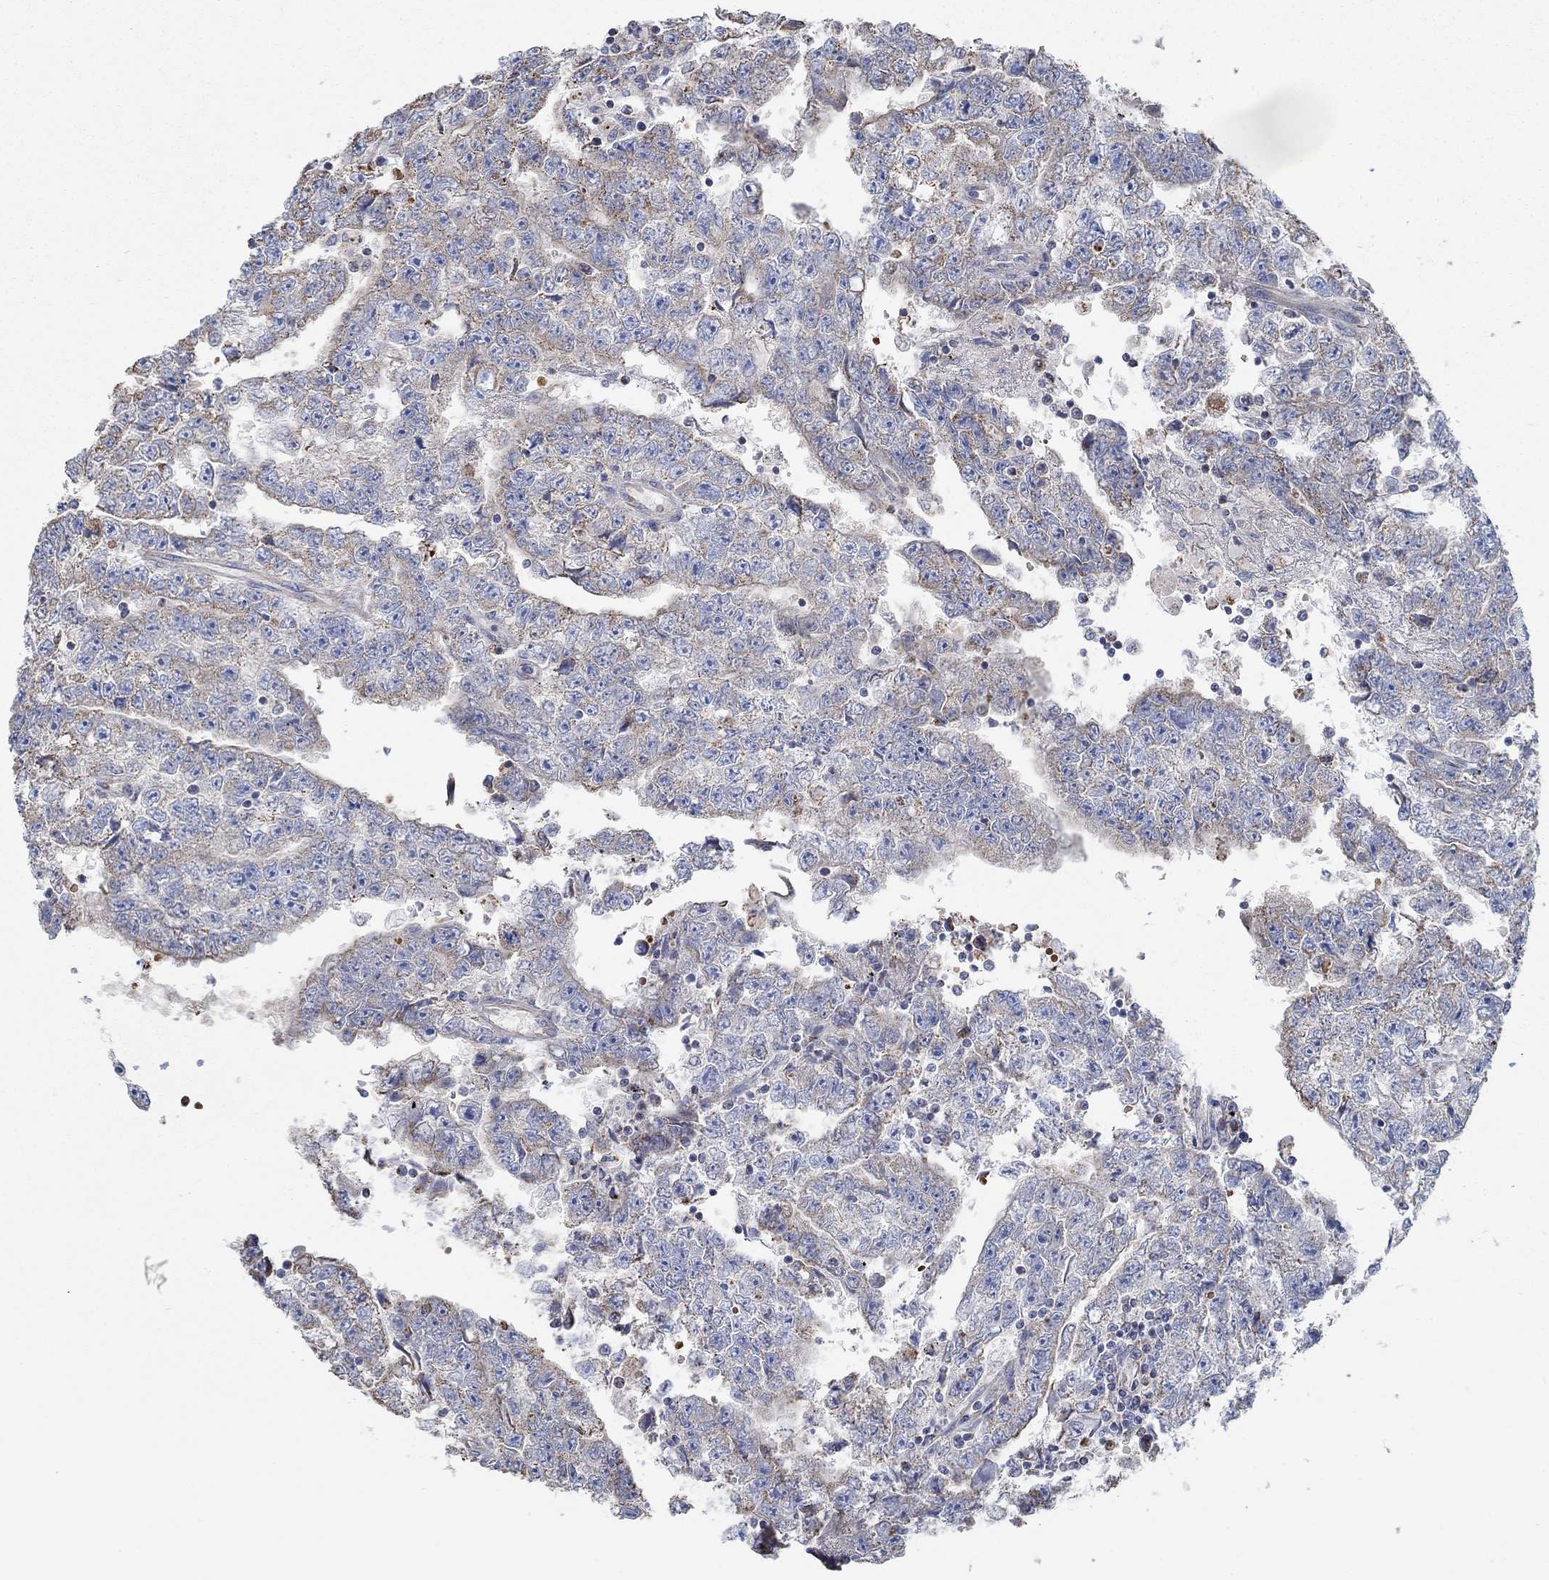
{"staining": {"intensity": "moderate", "quantity": "25%-75%", "location": "cytoplasmic/membranous"}, "tissue": "testis cancer", "cell_type": "Tumor cells", "image_type": "cancer", "snomed": [{"axis": "morphology", "description": "Carcinoma, Embryonal, NOS"}, {"axis": "topography", "description": "Testis"}], "caption": "Immunohistochemistry histopathology image of neoplastic tissue: human testis embryonal carcinoma stained using immunohistochemistry (IHC) shows medium levels of moderate protein expression localized specifically in the cytoplasmic/membranous of tumor cells, appearing as a cytoplasmic/membranous brown color.", "gene": "GLOD5", "patient": {"sex": "male", "age": 25}}